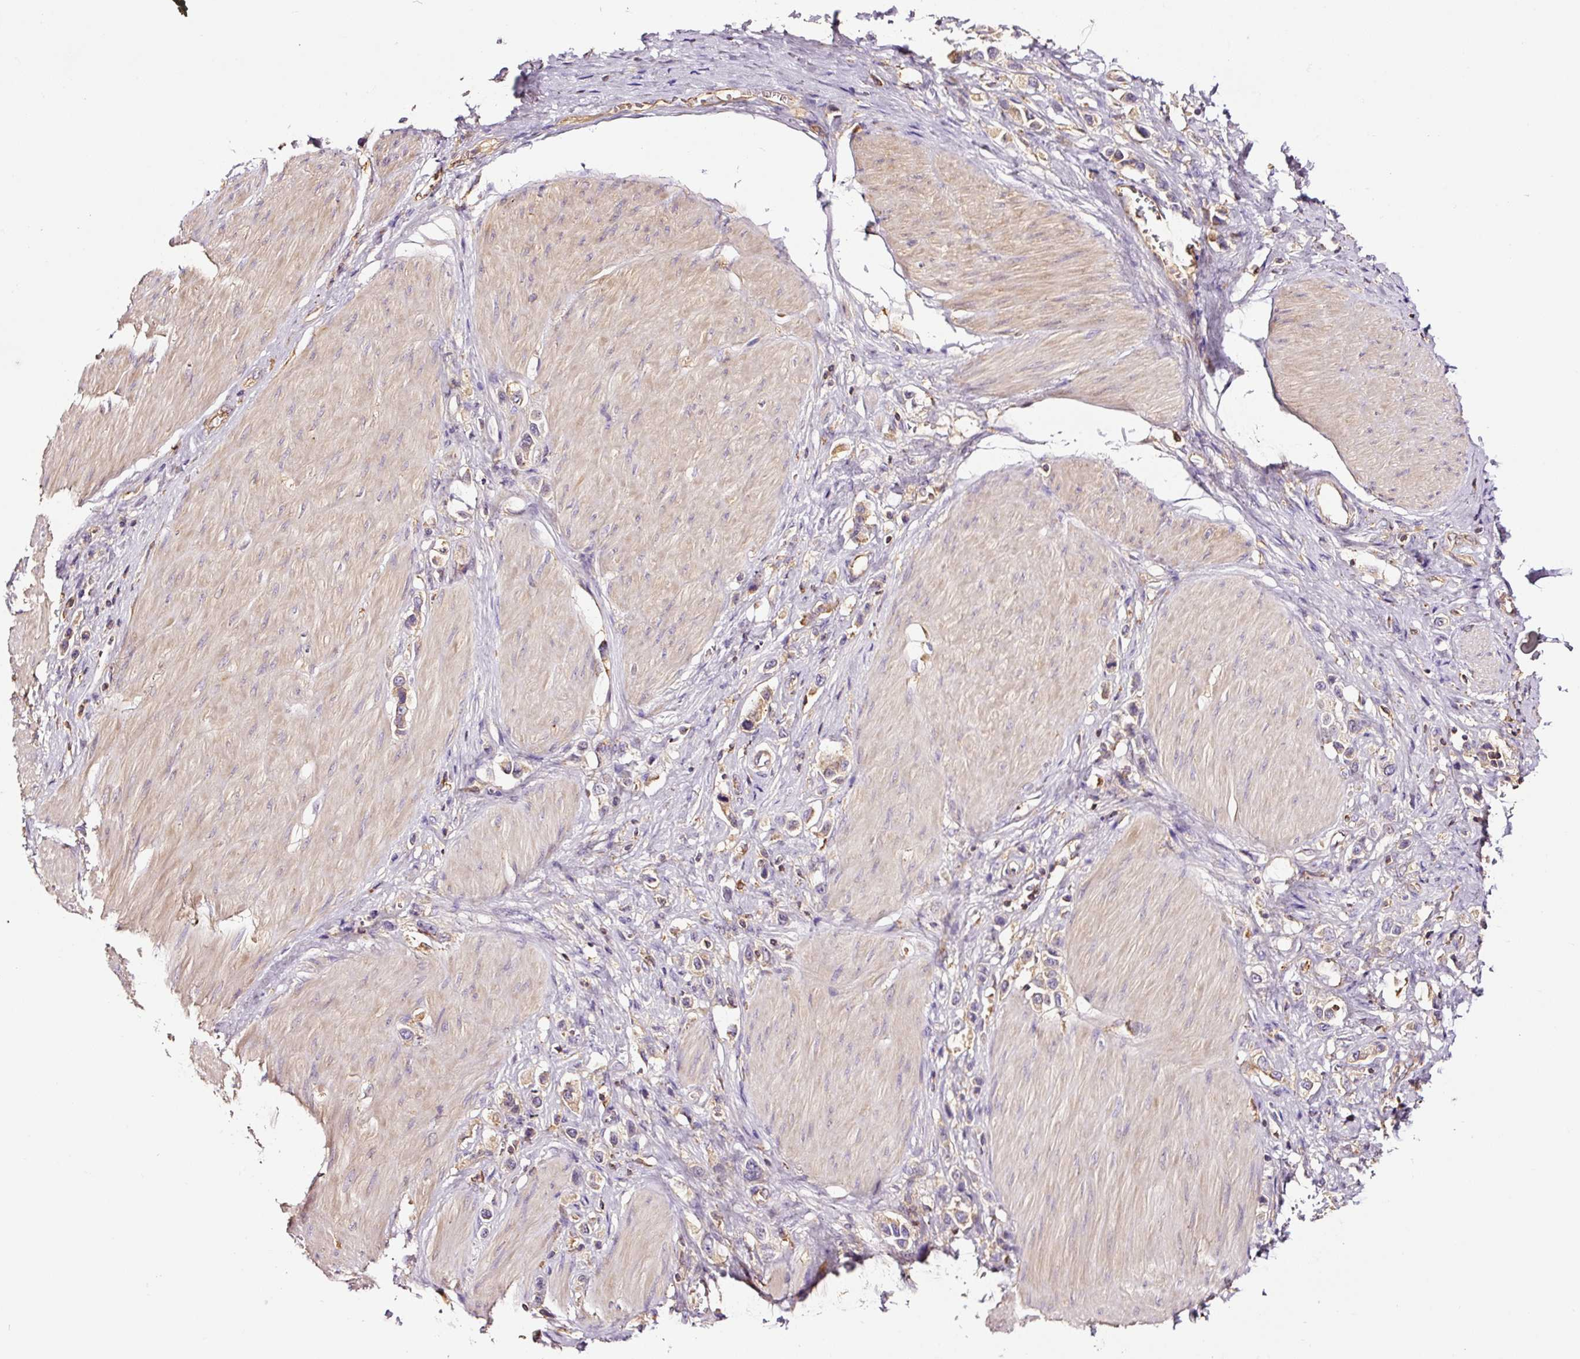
{"staining": {"intensity": "weak", "quantity": ">75%", "location": "cytoplasmic/membranous"}, "tissue": "stomach cancer", "cell_type": "Tumor cells", "image_type": "cancer", "snomed": [{"axis": "morphology", "description": "Normal tissue, NOS"}, {"axis": "morphology", "description": "Adenocarcinoma, NOS"}, {"axis": "topography", "description": "Stomach, upper"}, {"axis": "topography", "description": "Stomach"}], "caption": "This histopathology image exhibits IHC staining of stomach adenocarcinoma, with low weak cytoplasmic/membranous positivity in approximately >75% of tumor cells.", "gene": "METAP1", "patient": {"sex": "female", "age": 65}}